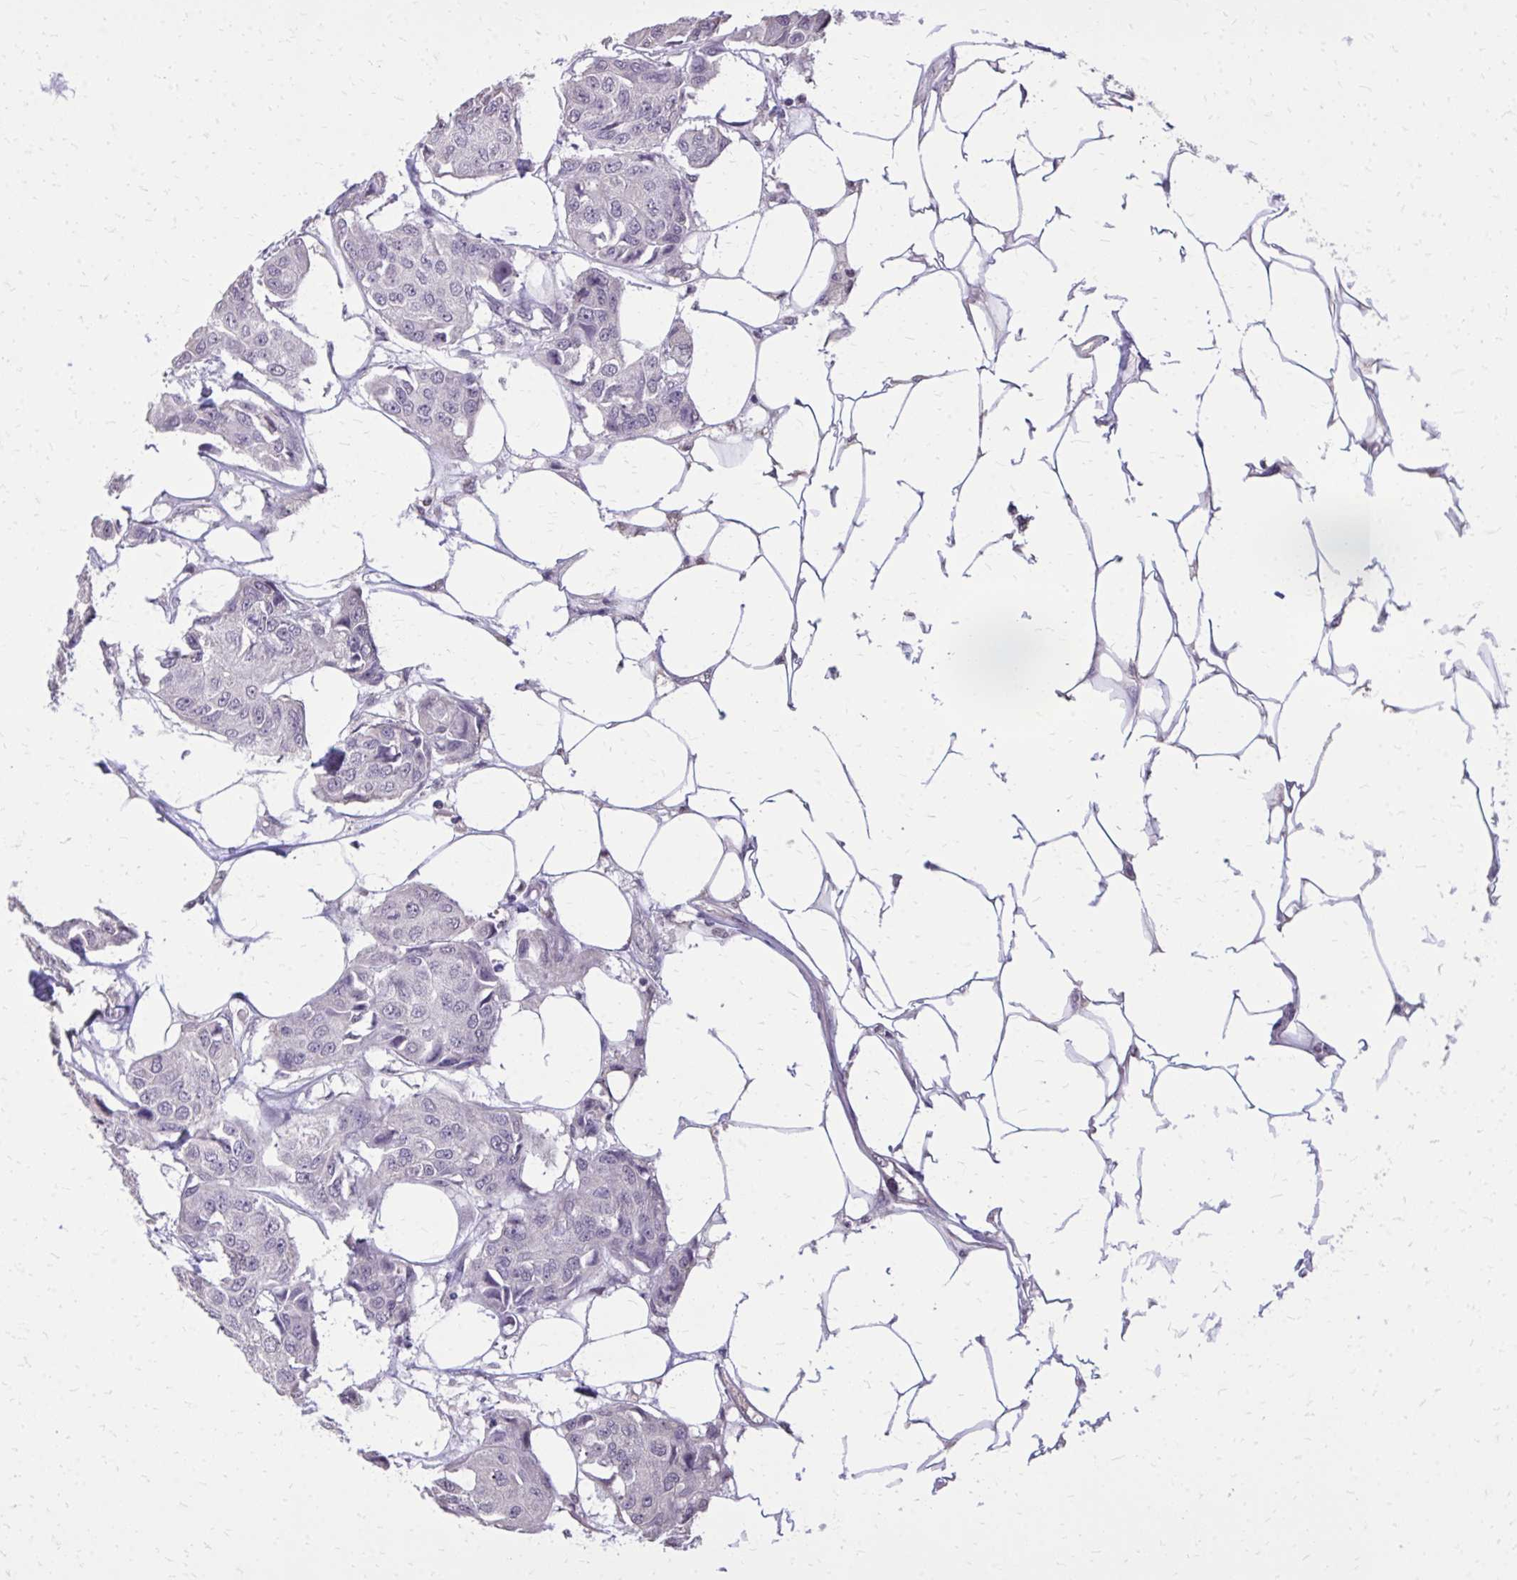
{"staining": {"intensity": "negative", "quantity": "none", "location": "none"}, "tissue": "breast cancer", "cell_type": "Tumor cells", "image_type": "cancer", "snomed": [{"axis": "morphology", "description": "Duct carcinoma"}, {"axis": "topography", "description": "Breast"}, {"axis": "topography", "description": "Lymph node"}], "caption": "The immunohistochemistry (IHC) micrograph has no significant positivity in tumor cells of intraductal carcinoma (breast) tissue.", "gene": "AKAP5", "patient": {"sex": "female", "age": 80}}